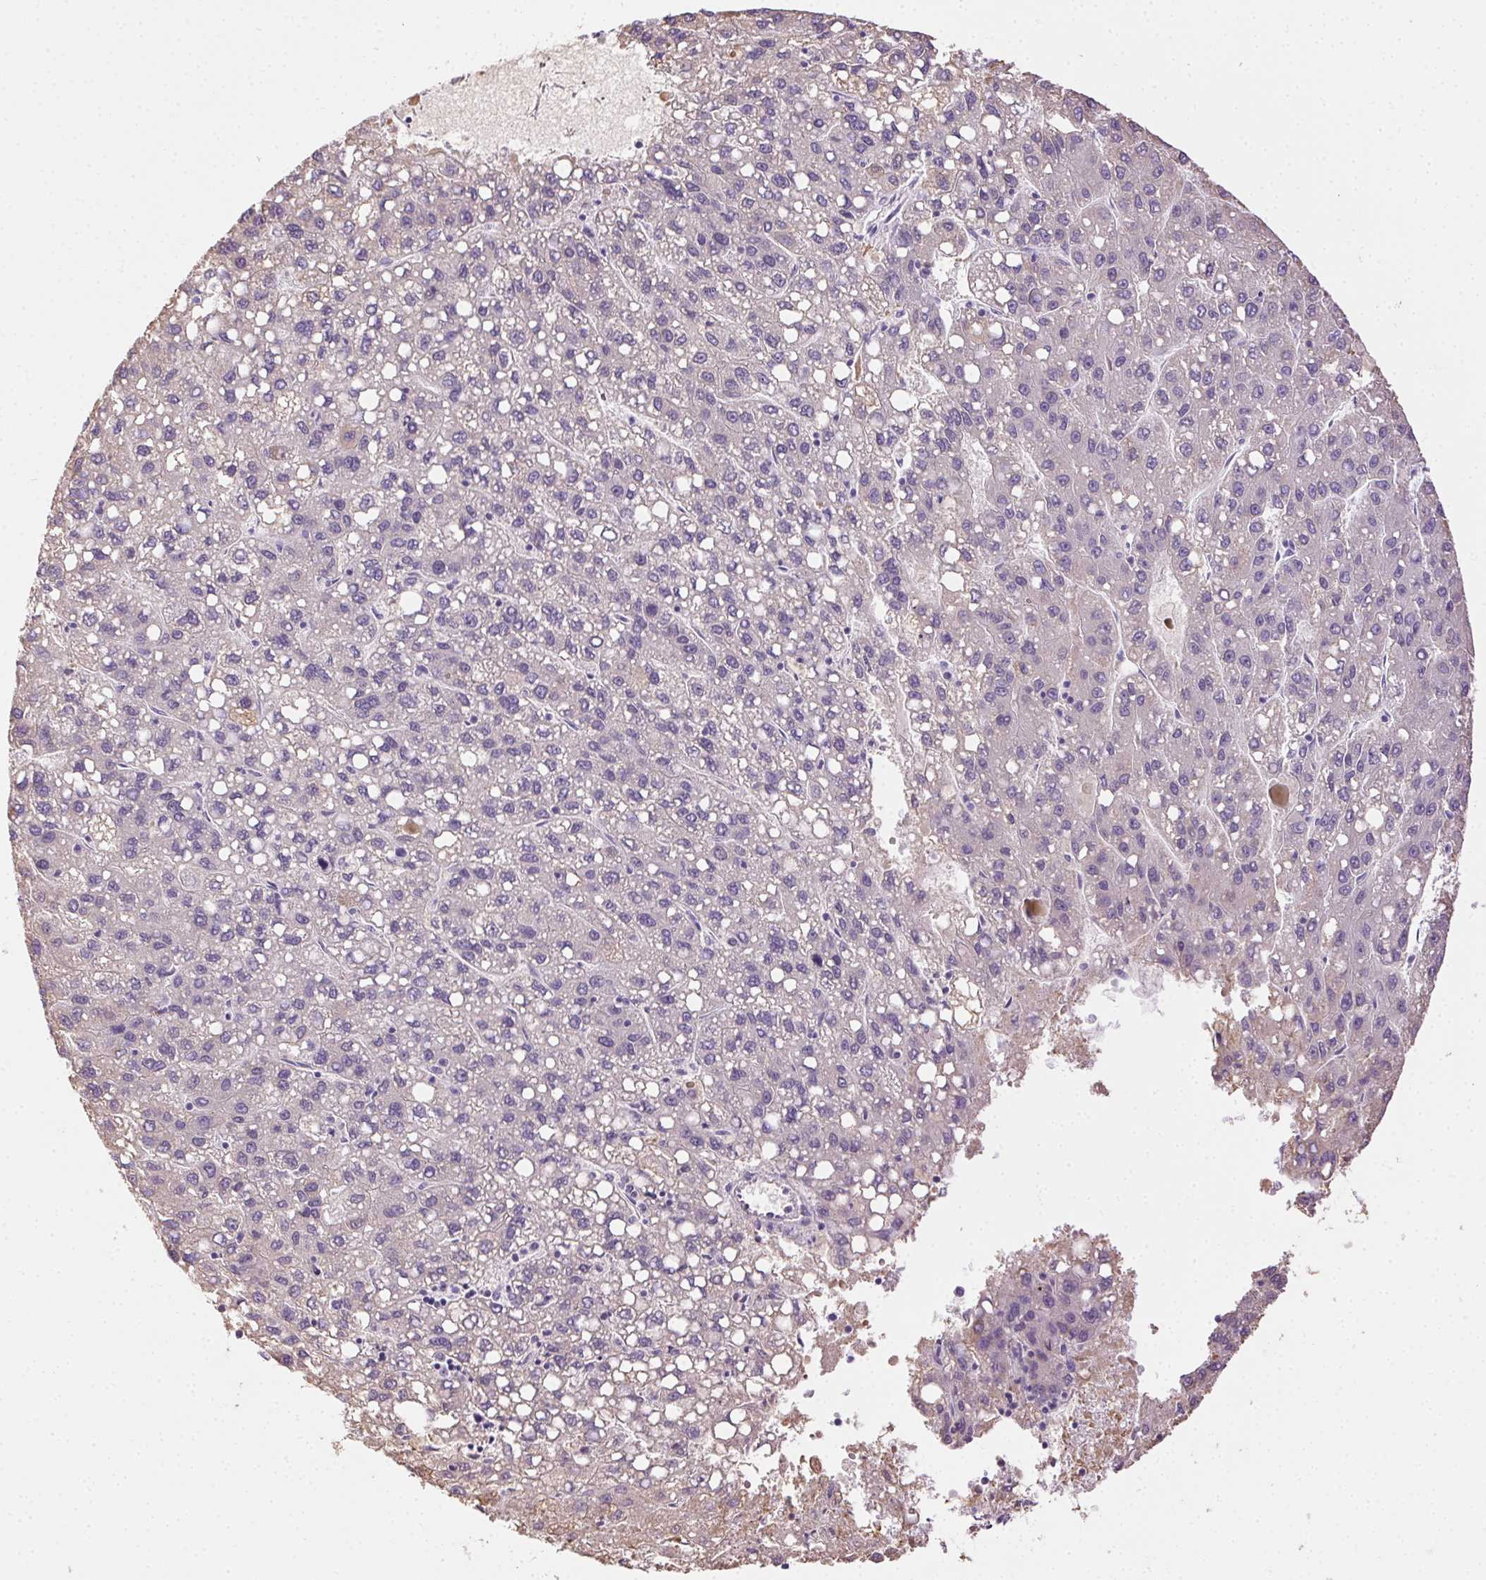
{"staining": {"intensity": "negative", "quantity": "none", "location": "none"}, "tissue": "liver cancer", "cell_type": "Tumor cells", "image_type": "cancer", "snomed": [{"axis": "morphology", "description": "Carcinoma, Hepatocellular, NOS"}, {"axis": "topography", "description": "Liver"}], "caption": "High magnification brightfield microscopy of liver cancer stained with DAB (3,3'-diaminobenzidine) (brown) and counterstained with hematoxylin (blue): tumor cells show no significant expression.", "gene": "CLDN10", "patient": {"sex": "female", "age": 82}}